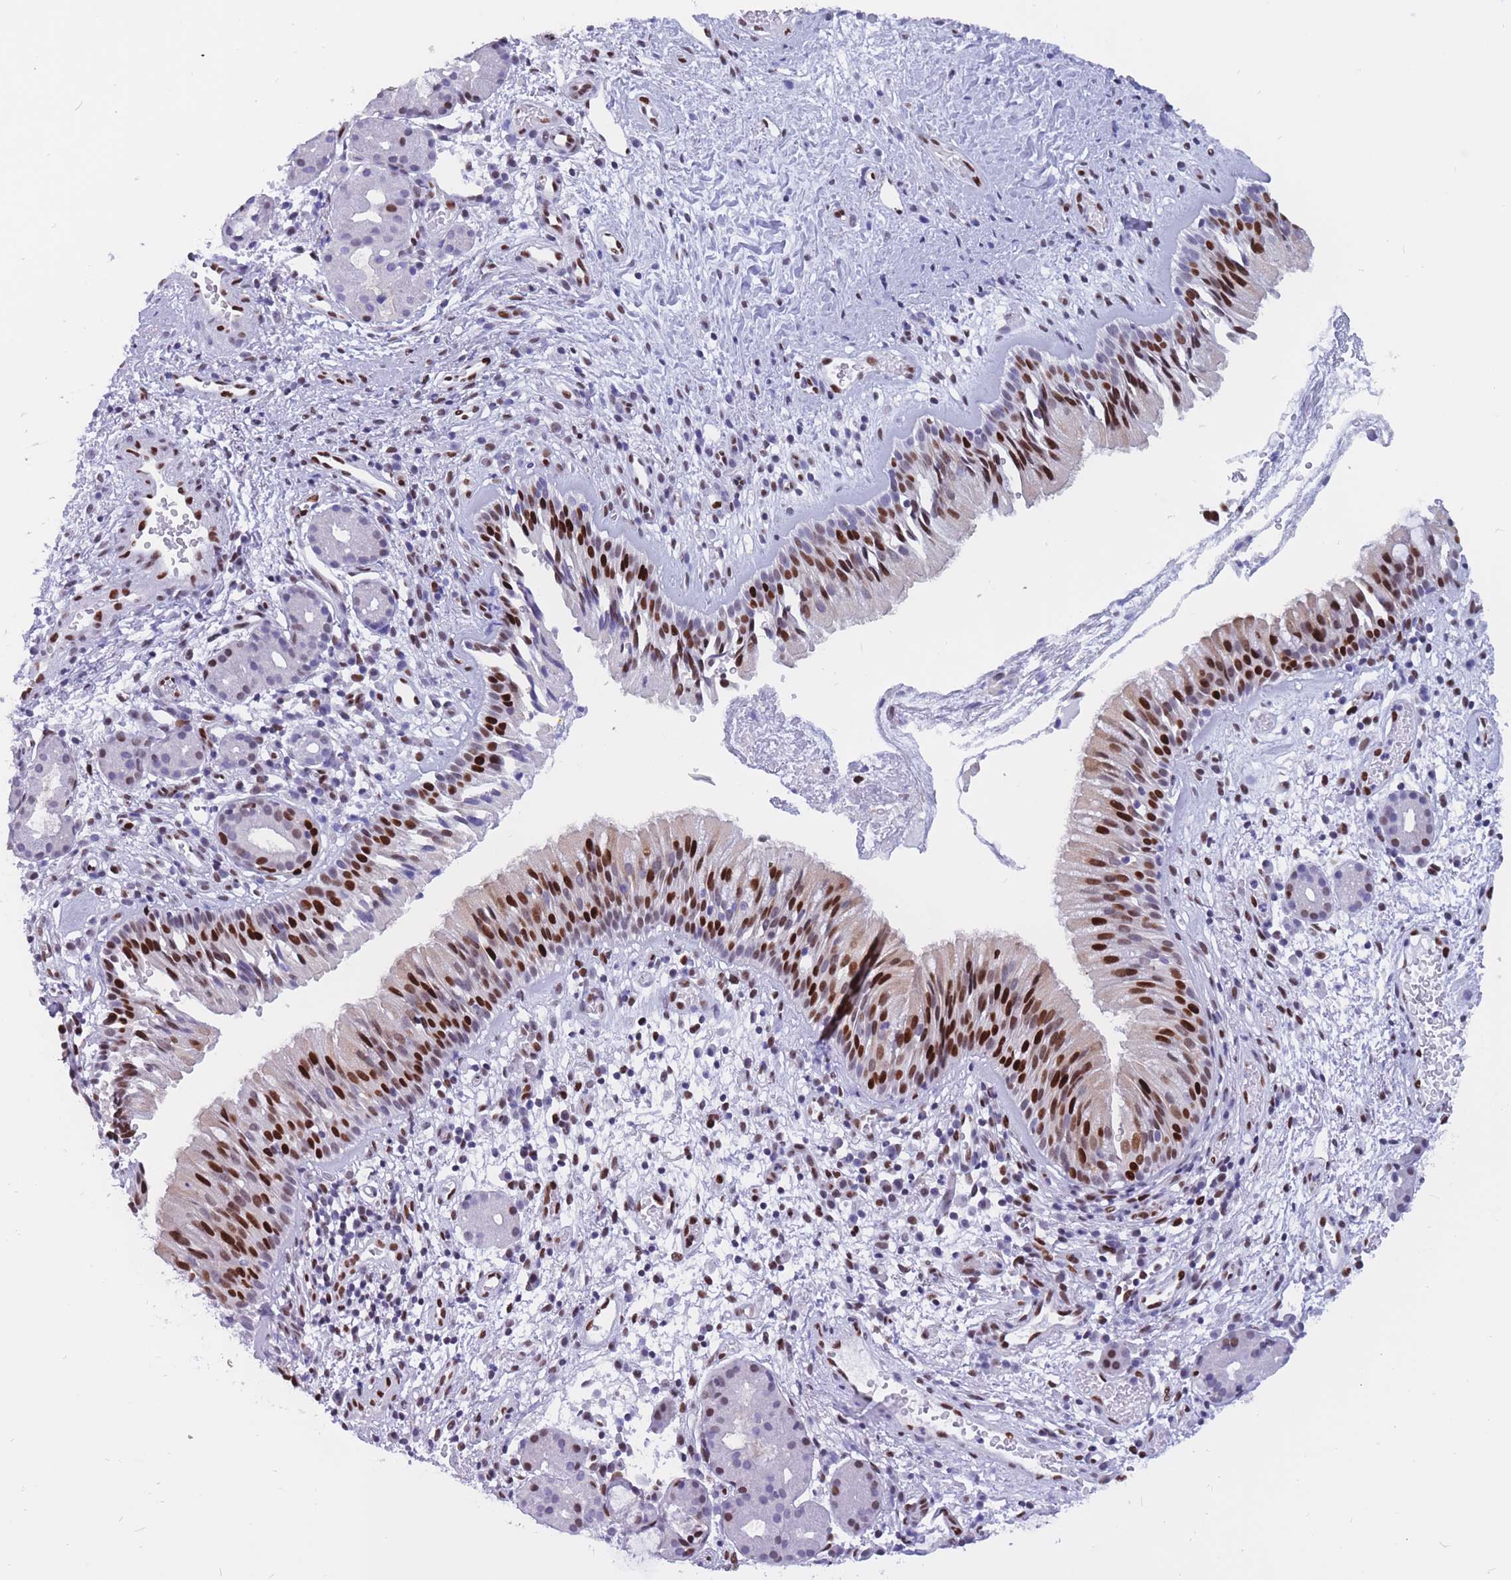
{"staining": {"intensity": "strong", "quantity": "25%-75%", "location": "nuclear"}, "tissue": "nasopharynx", "cell_type": "Respiratory epithelial cells", "image_type": "normal", "snomed": [{"axis": "morphology", "description": "Normal tissue, NOS"}, {"axis": "topography", "description": "Nasopharynx"}], "caption": "This histopathology image shows benign nasopharynx stained with IHC to label a protein in brown. The nuclear of respiratory epithelial cells show strong positivity for the protein. Nuclei are counter-stained blue.", "gene": "NASP", "patient": {"sex": "male", "age": 65}}